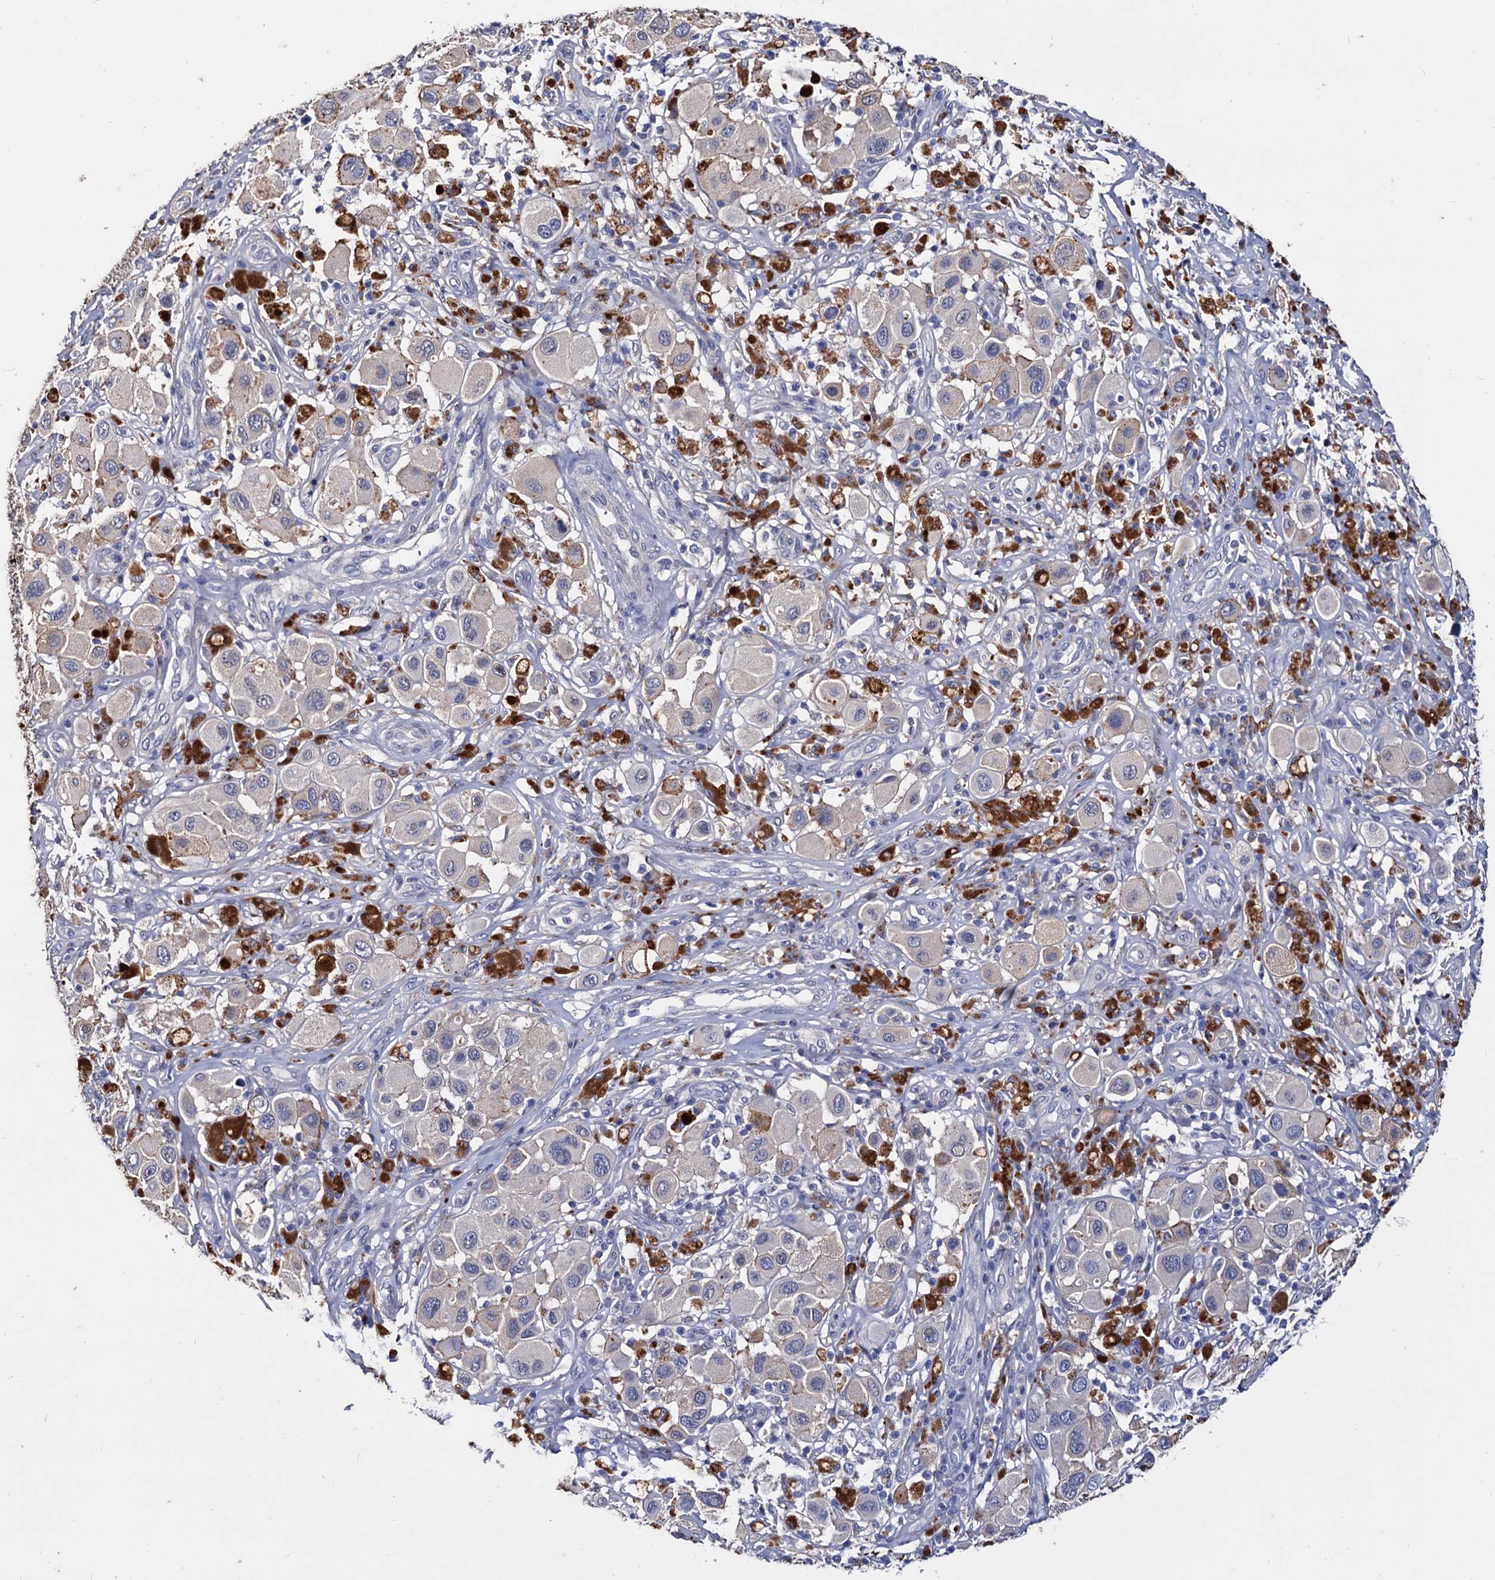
{"staining": {"intensity": "negative", "quantity": "none", "location": "none"}, "tissue": "melanoma", "cell_type": "Tumor cells", "image_type": "cancer", "snomed": [{"axis": "morphology", "description": "Malignant melanoma, Metastatic site"}, {"axis": "topography", "description": "Skin"}], "caption": "Immunohistochemical staining of human malignant melanoma (metastatic site) exhibits no significant expression in tumor cells. (Stains: DAB IHC with hematoxylin counter stain, Microscopy: brightfield microscopy at high magnification).", "gene": "NPAS4", "patient": {"sex": "male", "age": 41}}